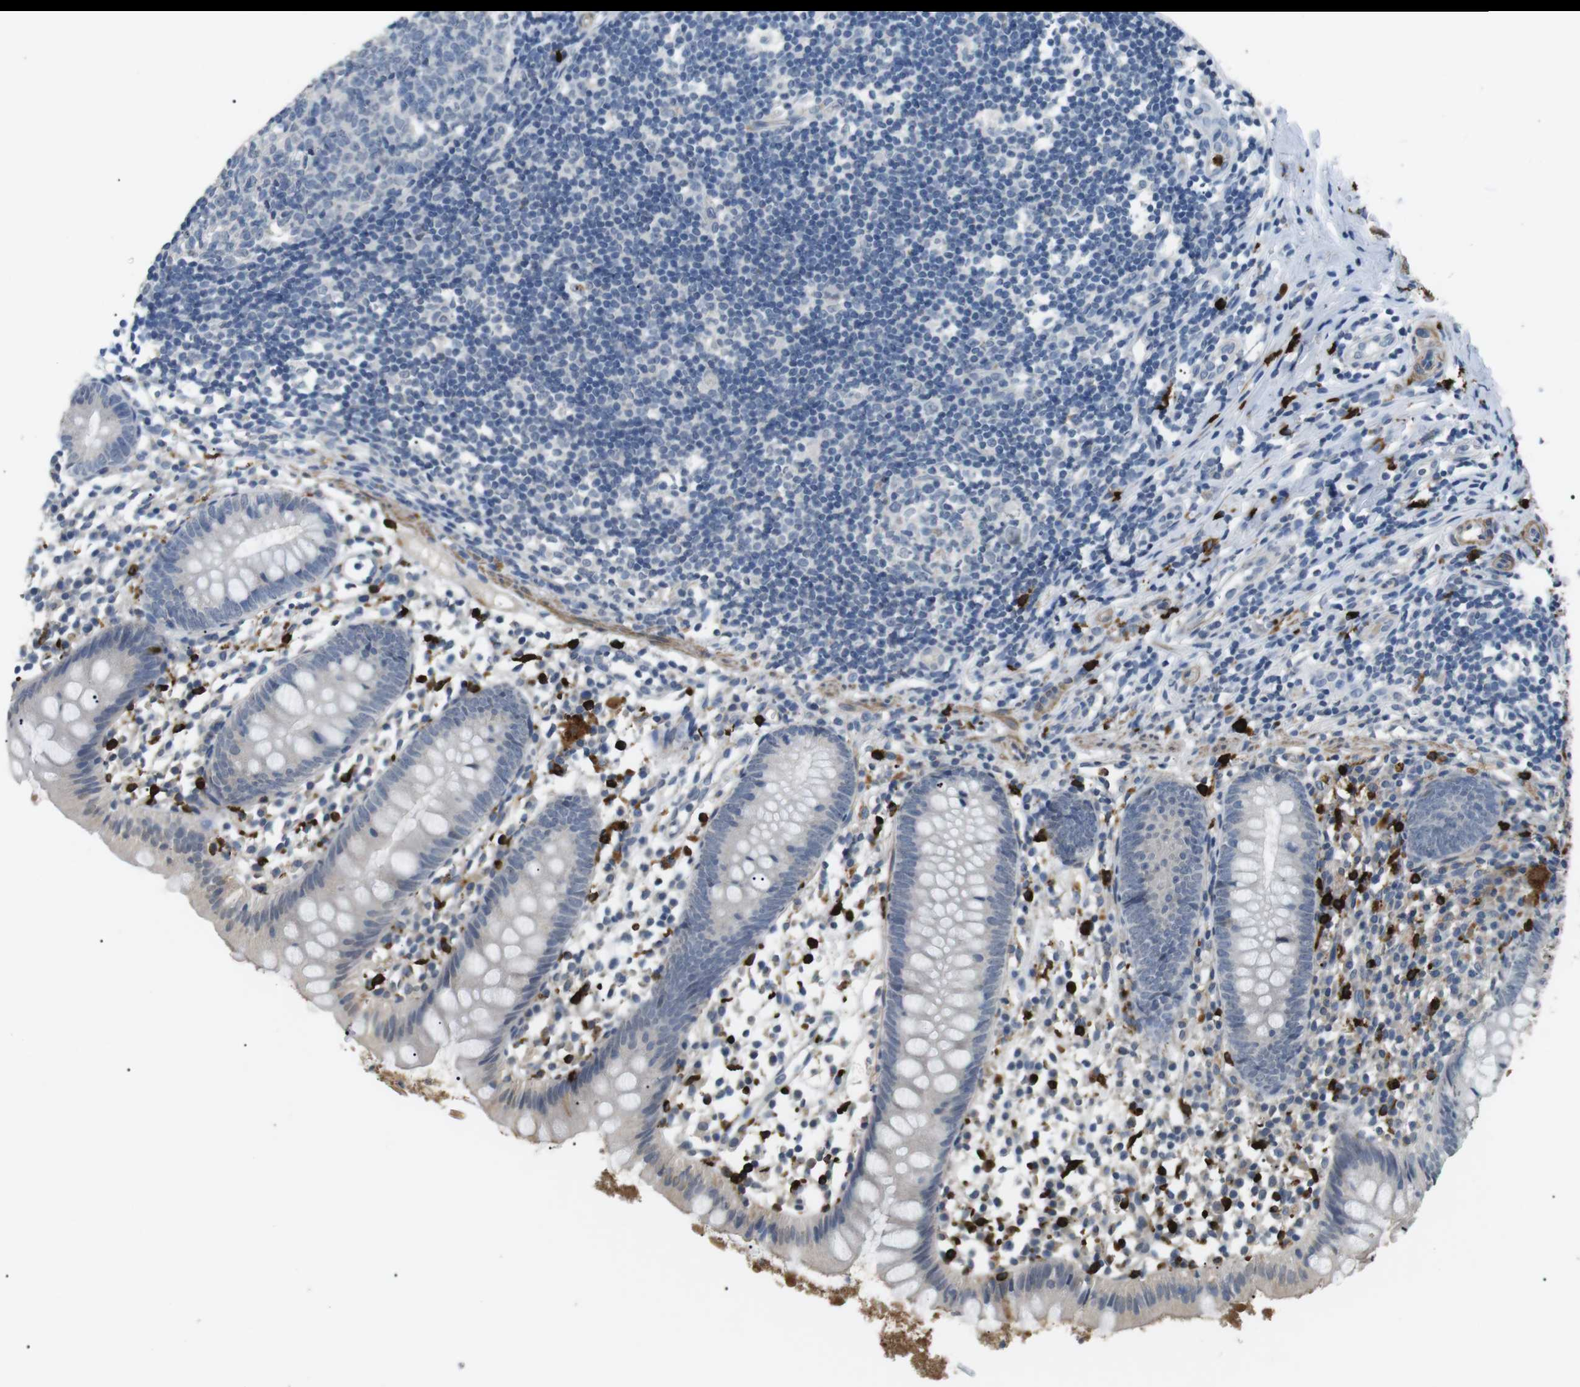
{"staining": {"intensity": "negative", "quantity": "none", "location": "none"}, "tissue": "appendix", "cell_type": "Glandular cells", "image_type": "normal", "snomed": [{"axis": "morphology", "description": "Normal tissue, NOS"}, {"axis": "topography", "description": "Appendix"}], "caption": "This is a micrograph of immunohistochemistry staining of benign appendix, which shows no staining in glandular cells. The staining is performed using DAB brown chromogen with nuclei counter-stained in using hematoxylin.", "gene": "GZMM", "patient": {"sex": "female", "age": 20}}